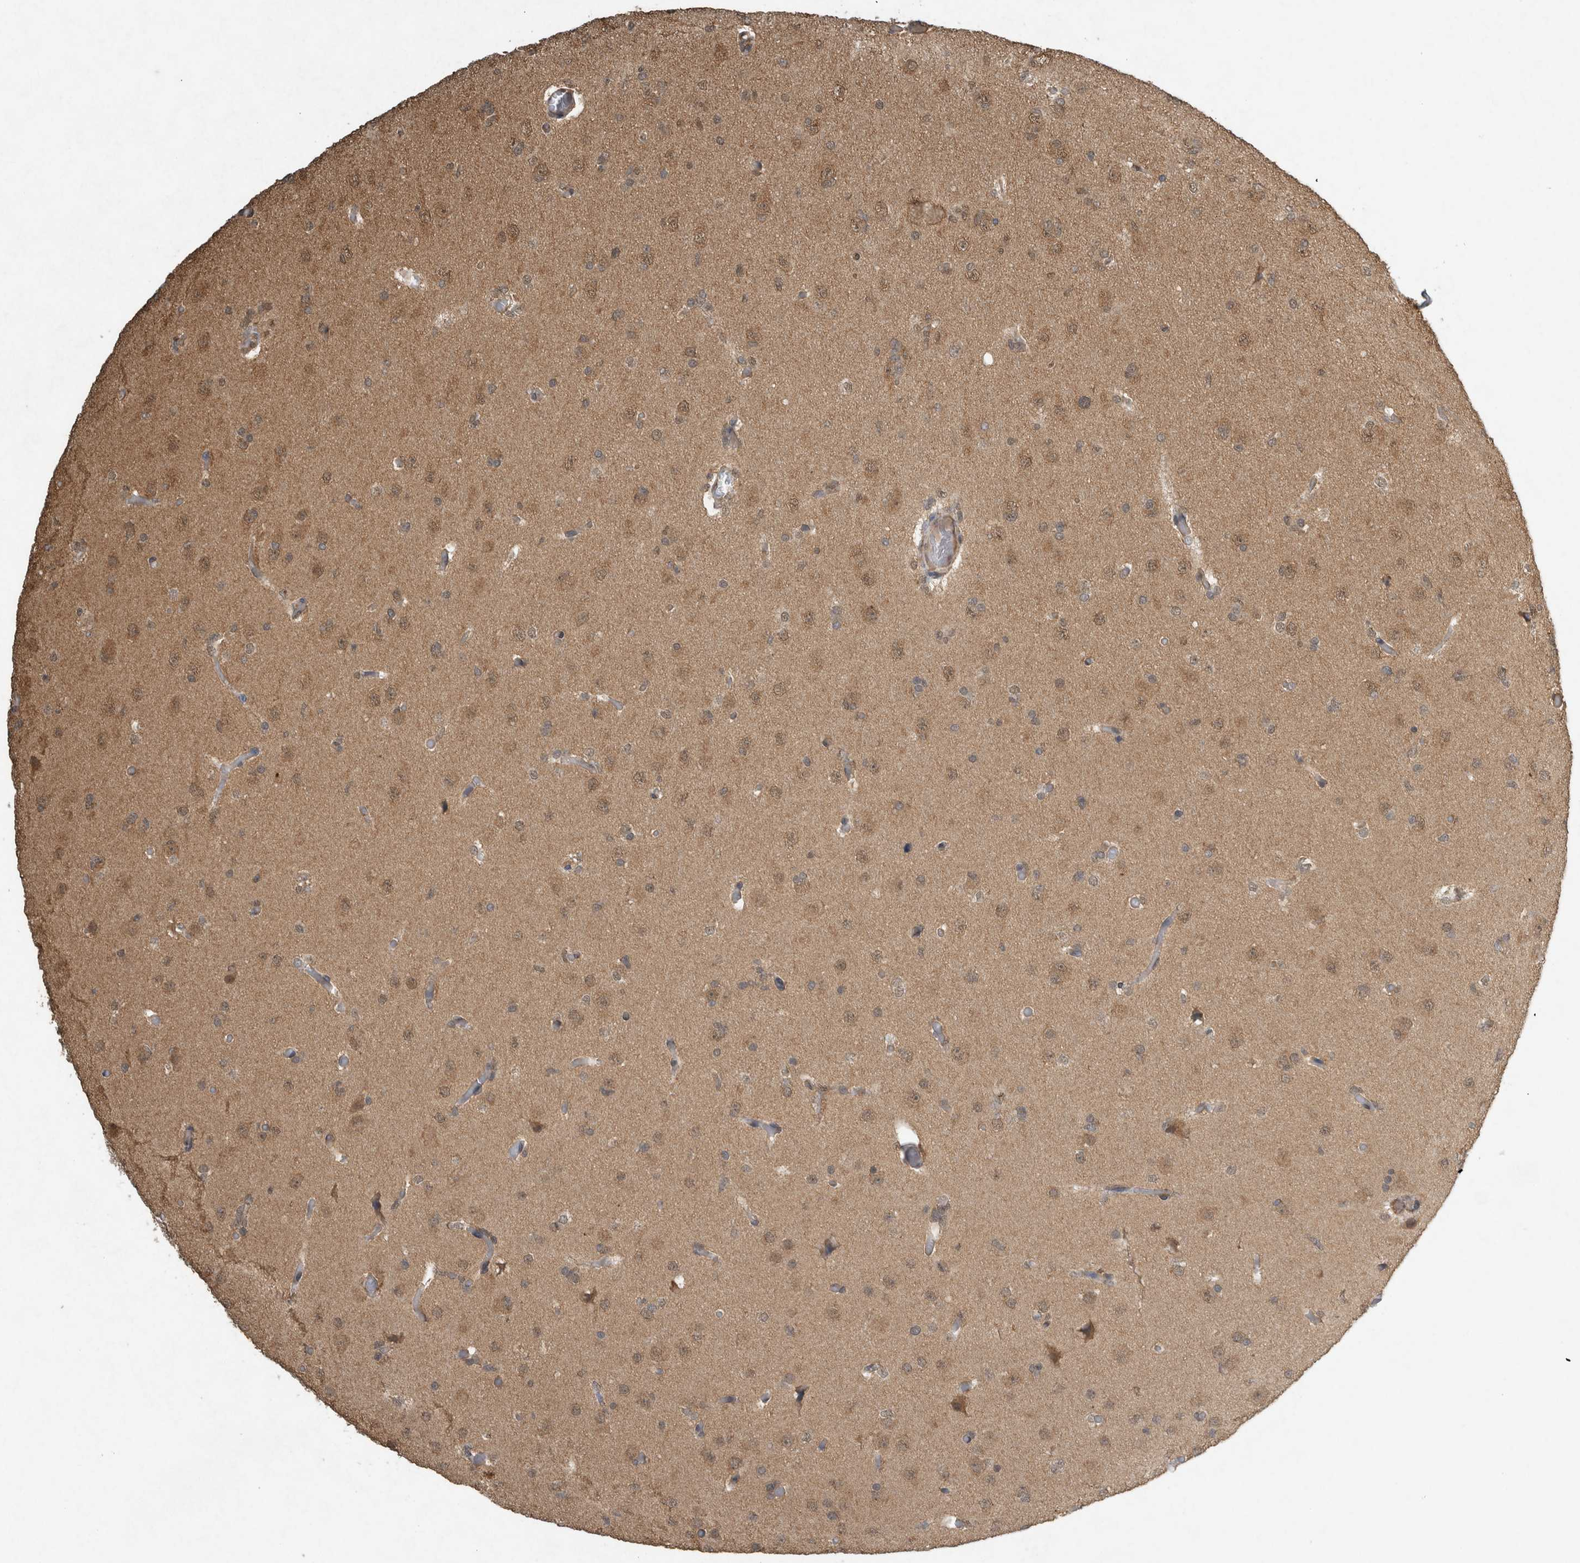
{"staining": {"intensity": "moderate", "quantity": "25%-75%", "location": "cytoplasmic/membranous,nuclear"}, "tissue": "glioma", "cell_type": "Tumor cells", "image_type": "cancer", "snomed": [{"axis": "morphology", "description": "Glioma, malignant, High grade"}, {"axis": "topography", "description": "Cerebral cortex"}], "caption": "Malignant glioma (high-grade) tissue reveals moderate cytoplasmic/membranous and nuclear staining in approximately 25%-75% of tumor cells", "gene": "ARHGEF12", "patient": {"sex": "female", "age": 36}}